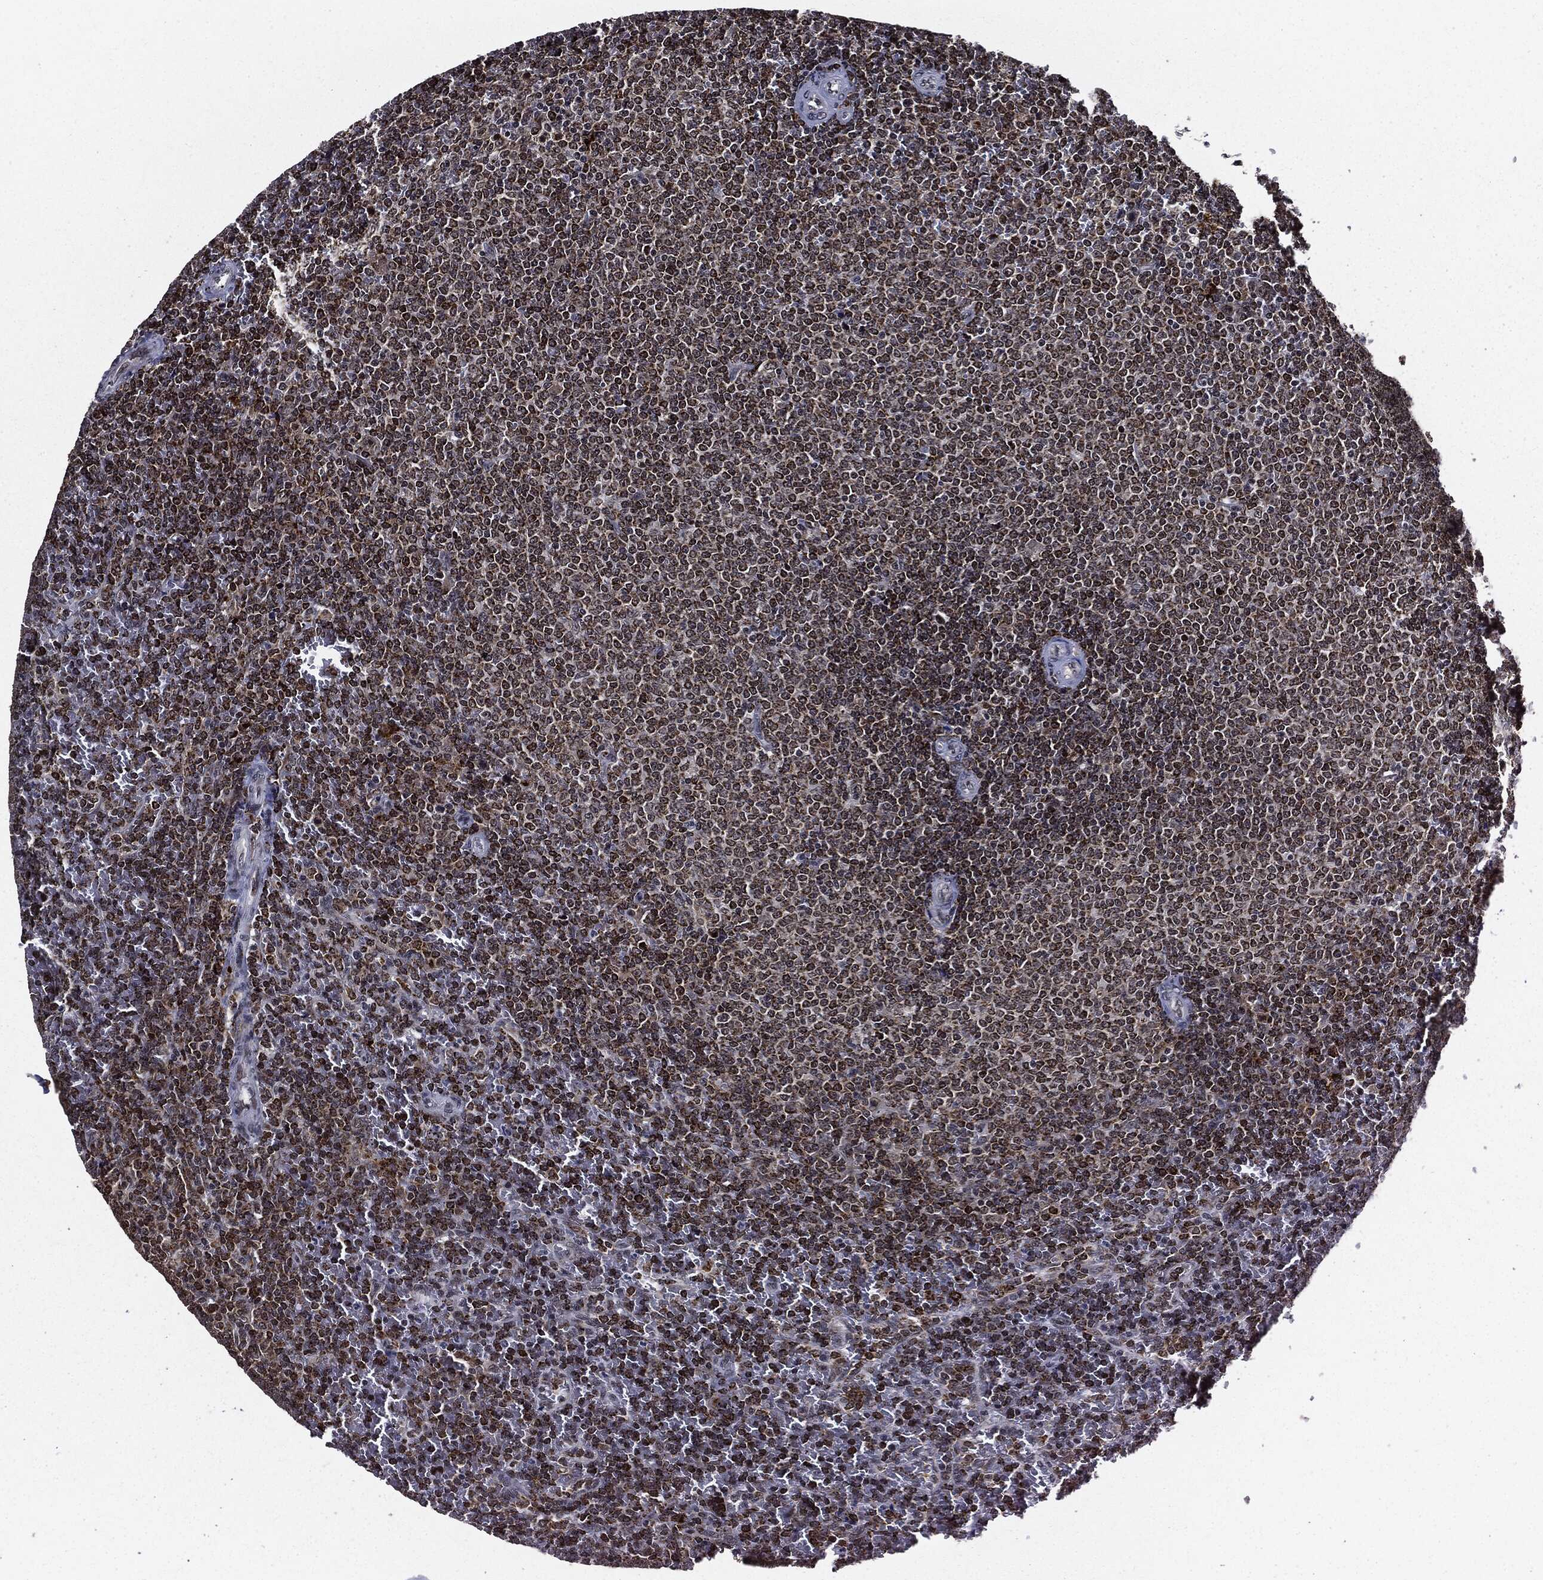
{"staining": {"intensity": "moderate", "quantity": ">75%", "location": "cytoplasmic/membranous,nuclear"}, "tissue": "lymphoma", "cell_type": "Tumor cells", "image_type": "cancer", "snomed": [{"axis": "morphology", "description": "Malignant lymphoma, non-Hodgkin's type, Low grade"}, {"axis": "topography", "description": "Spleen"}], "caption": "Immunohistochemical staining of human lymphoma exhibits medium levels of moderate cytoplasmic/membranous and nuclear staining in about >75% of tumor cells. Nuclei are stained in blue.", "gene": "SUGT1", "patient": {"sex": "female", "age": 77}}